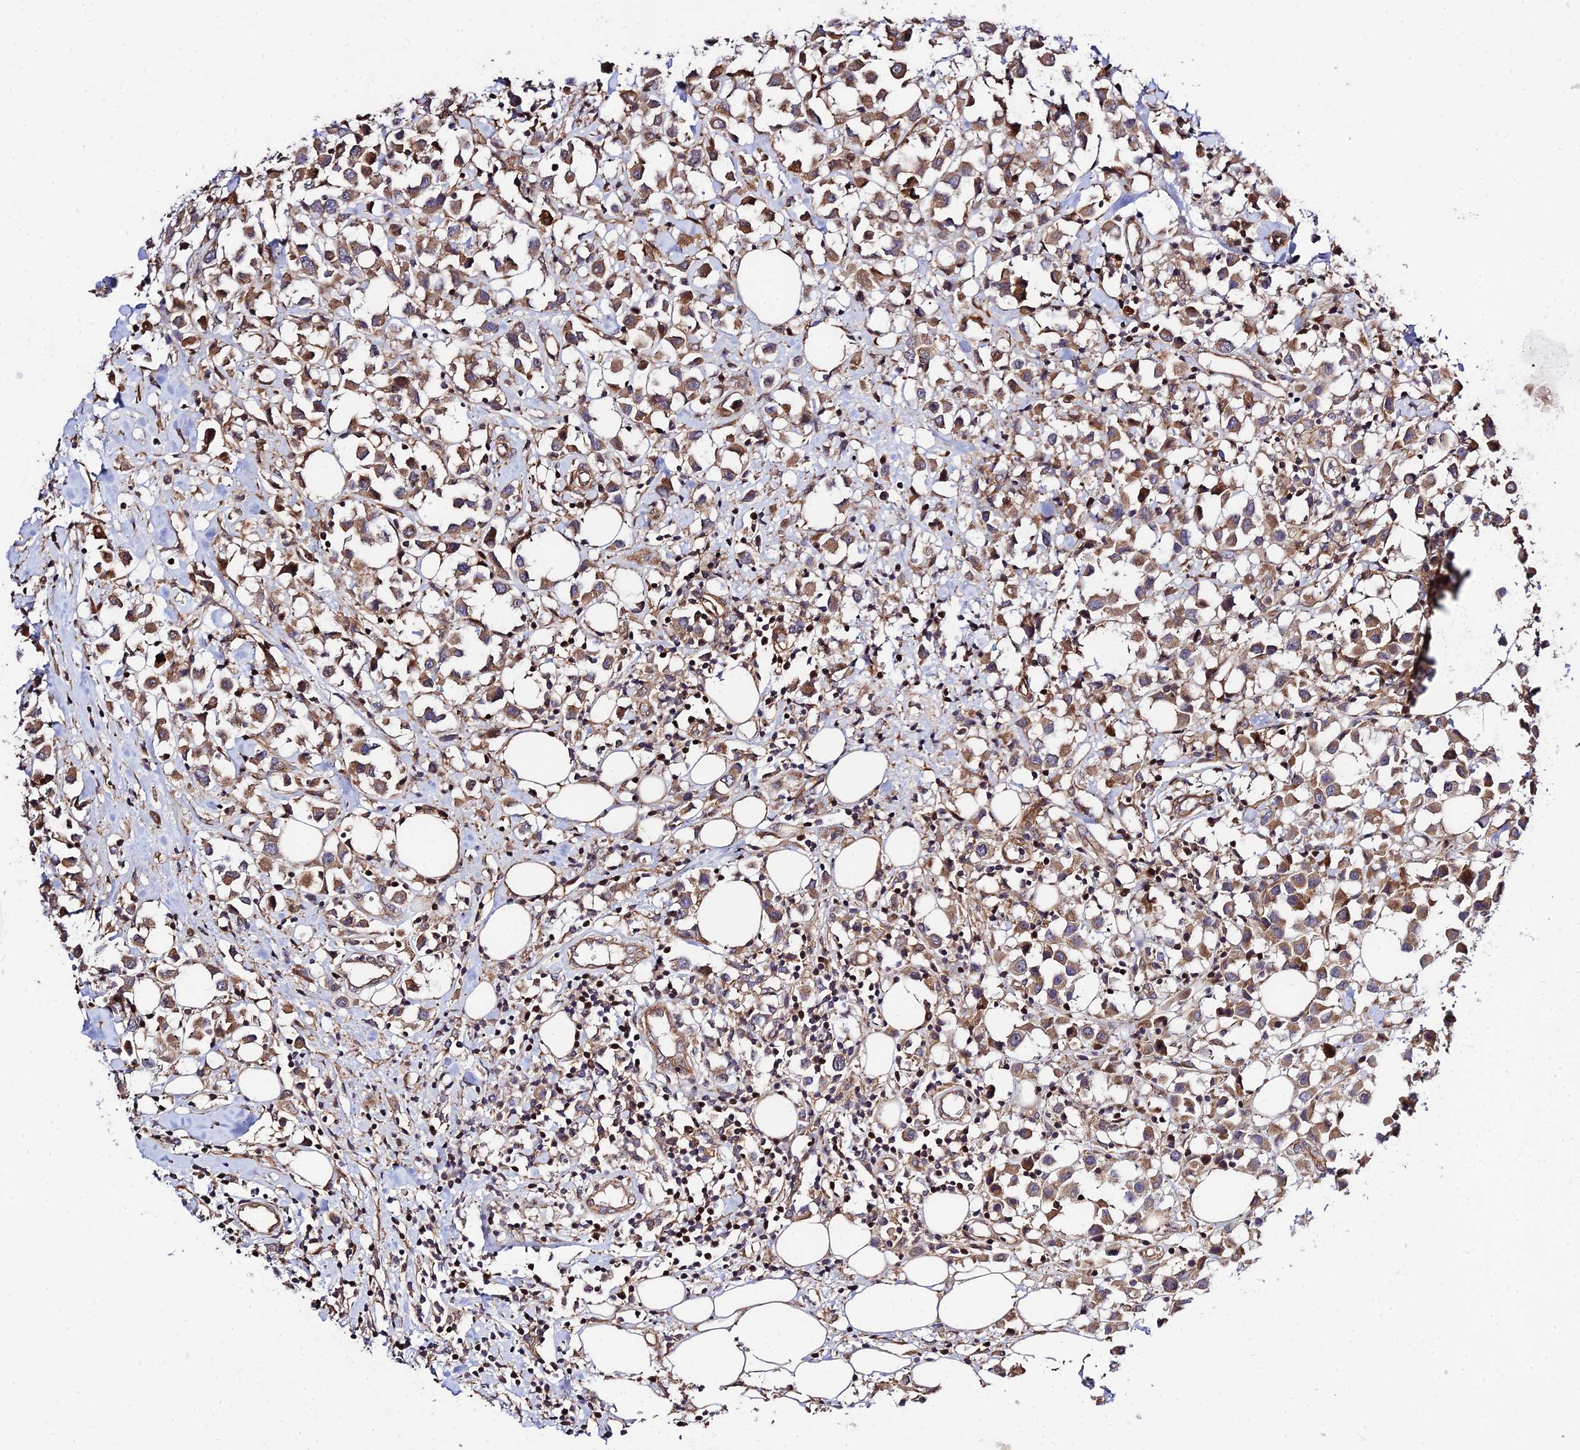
{"staining": {"intensity": "moderate", "quantity": ">75%", "location": "cytoplasmic/membranous"}, "tissue": "breast cancer", "cell_type": "Tumor cells", "image_type": "cancer", "snomed": [{"axis": "morphology", "description": "Duct carcinoma"}, {"axis": "topography", "description": "Breast"}], "caption": "Tumor cells exhibit medium levels of moderate cytoplasmic/membranous positivity in about >75% of cells in intraductal carcinoma (breast).", "gene": "SMG6", "patient": {"sex": "female", "age": 61}}